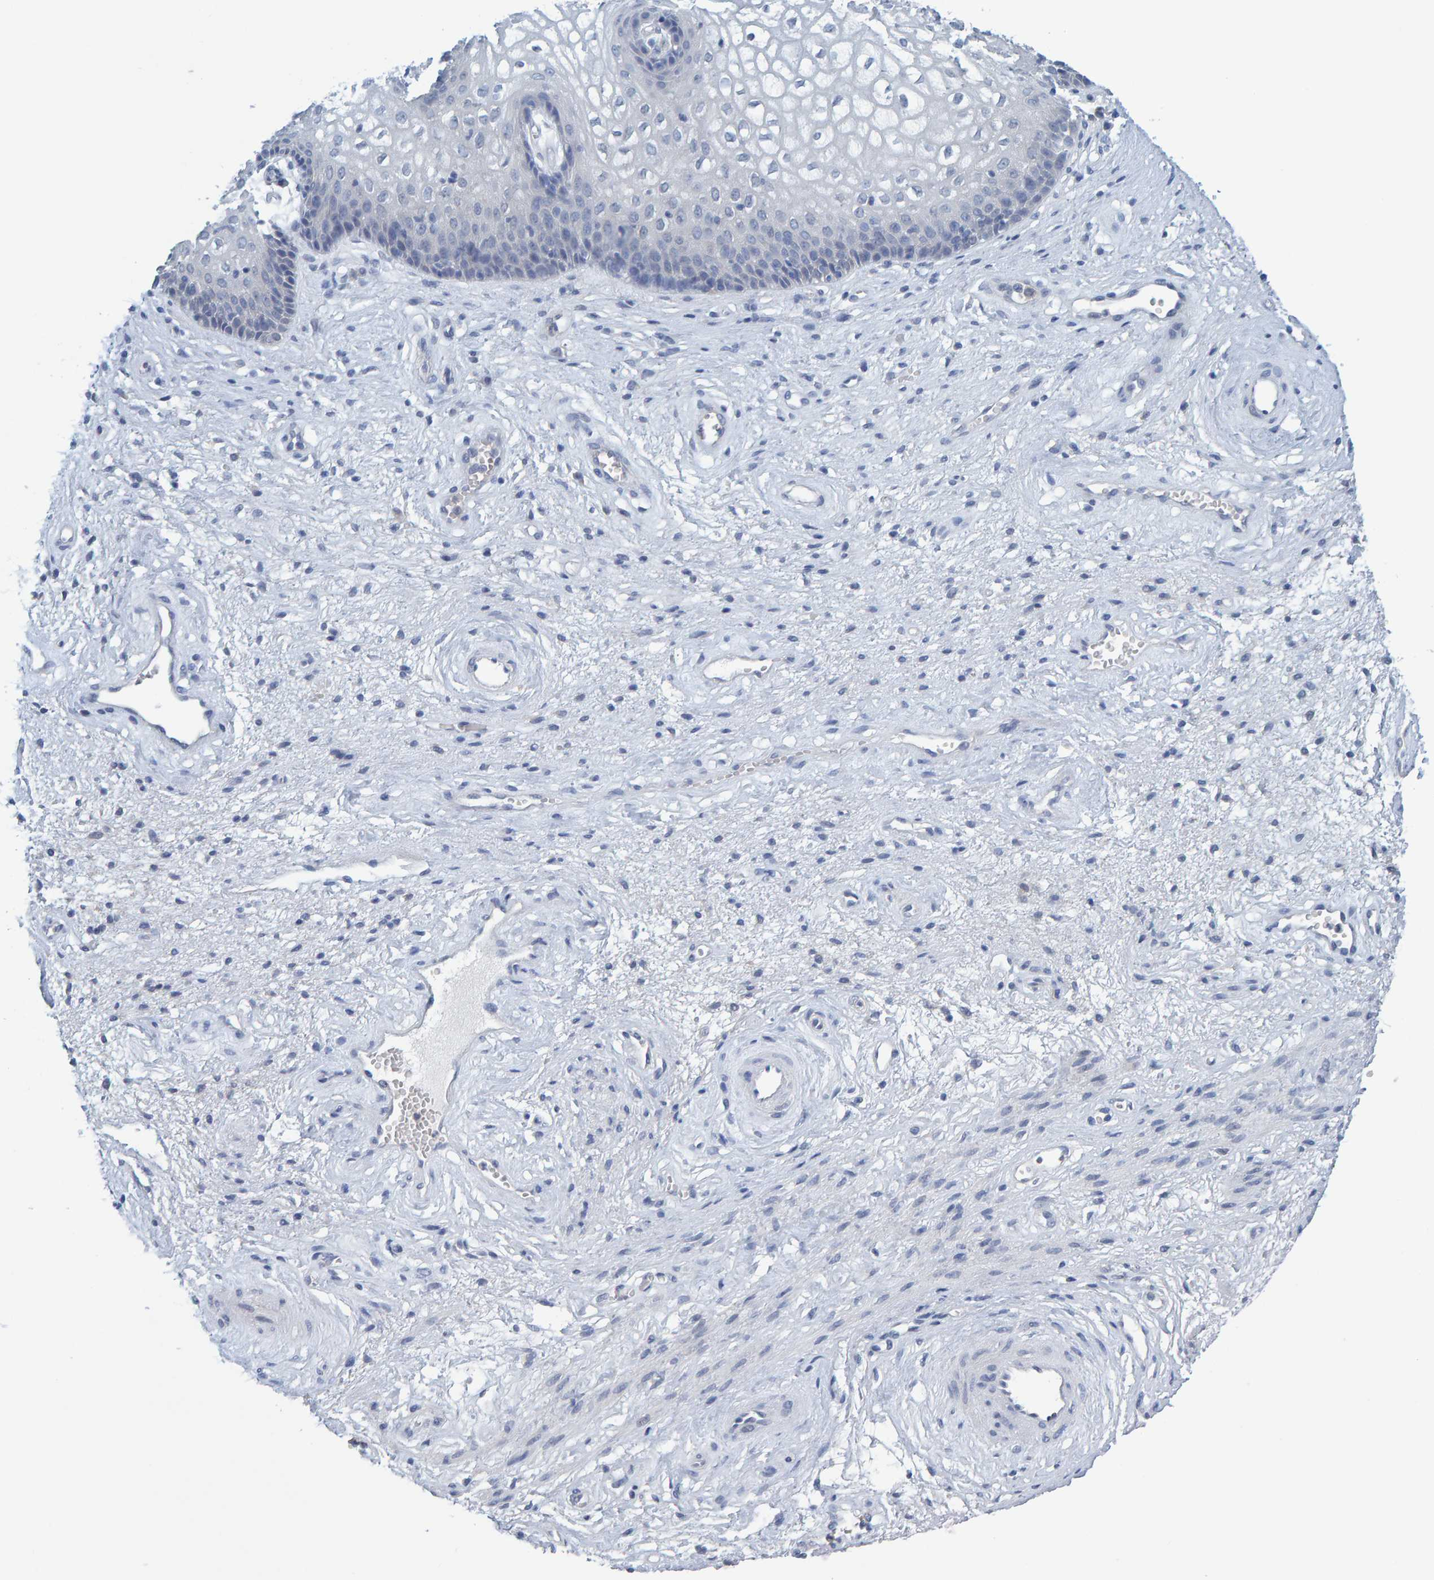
{"staining": {"intensity": "negative", "quantity": "none", "location": "none"}, "tissue": "vagina", "cell_type": "Squamous epithelial cells", "image_type": "normal", "snomed": [{"axis": "morphology", "description": "Normal tissue, NOS"}, {"axis": "topography", "description": "Vagina"}], "caption": "The micrograph demonstrates no staining of squamous epithelial cells in benign vagina.", "gene": "ALAD", "patient": {"sex": "female", "age": 34}}